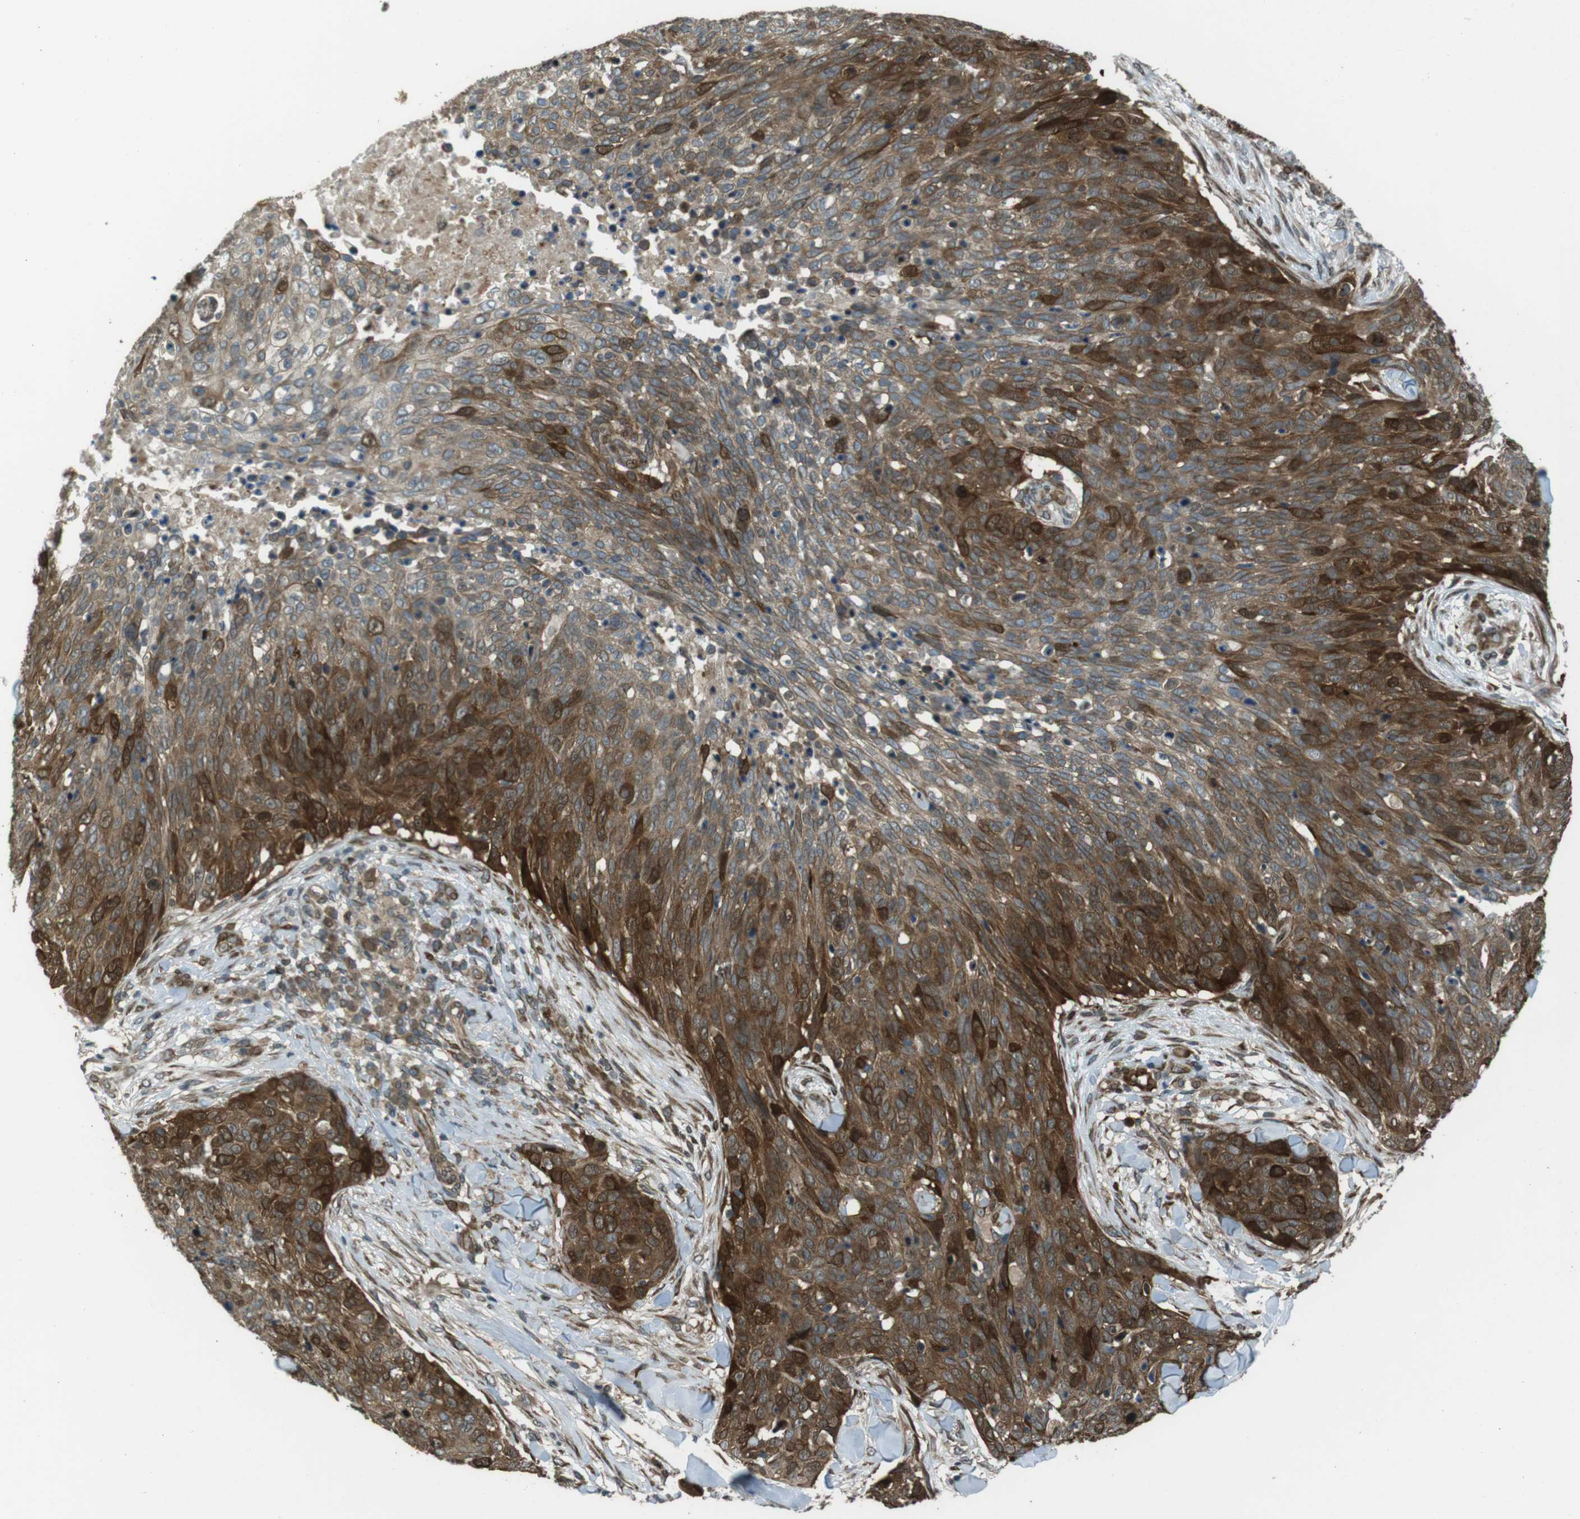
{"staining": {"intensity": "strong", "quantity": "25%-75%", "location": "cytoplasmic/membranous,nuclear"}, "tissue": "skin cancer", "cell_type": "Tumor cells", "image_type": "cancer", "snomed": [{"axis": "morphology", "description": "Squamous cell carcinoma in situ, NOS"}, {"axis": "morphology", "description": "Squamous cell carcinoma, NOS"}, {"axis": "topography", "description": "Skin"}], "caption": "A histopathology image of human skin cancer (squamous cell carcinoma in situ) stained for a protein exhibits strong cytoplasmic/membranous and nuclear brown staining in tumor cells.", "gene": "ZNF330", "patient": {"sex": "male", "age": 93}}